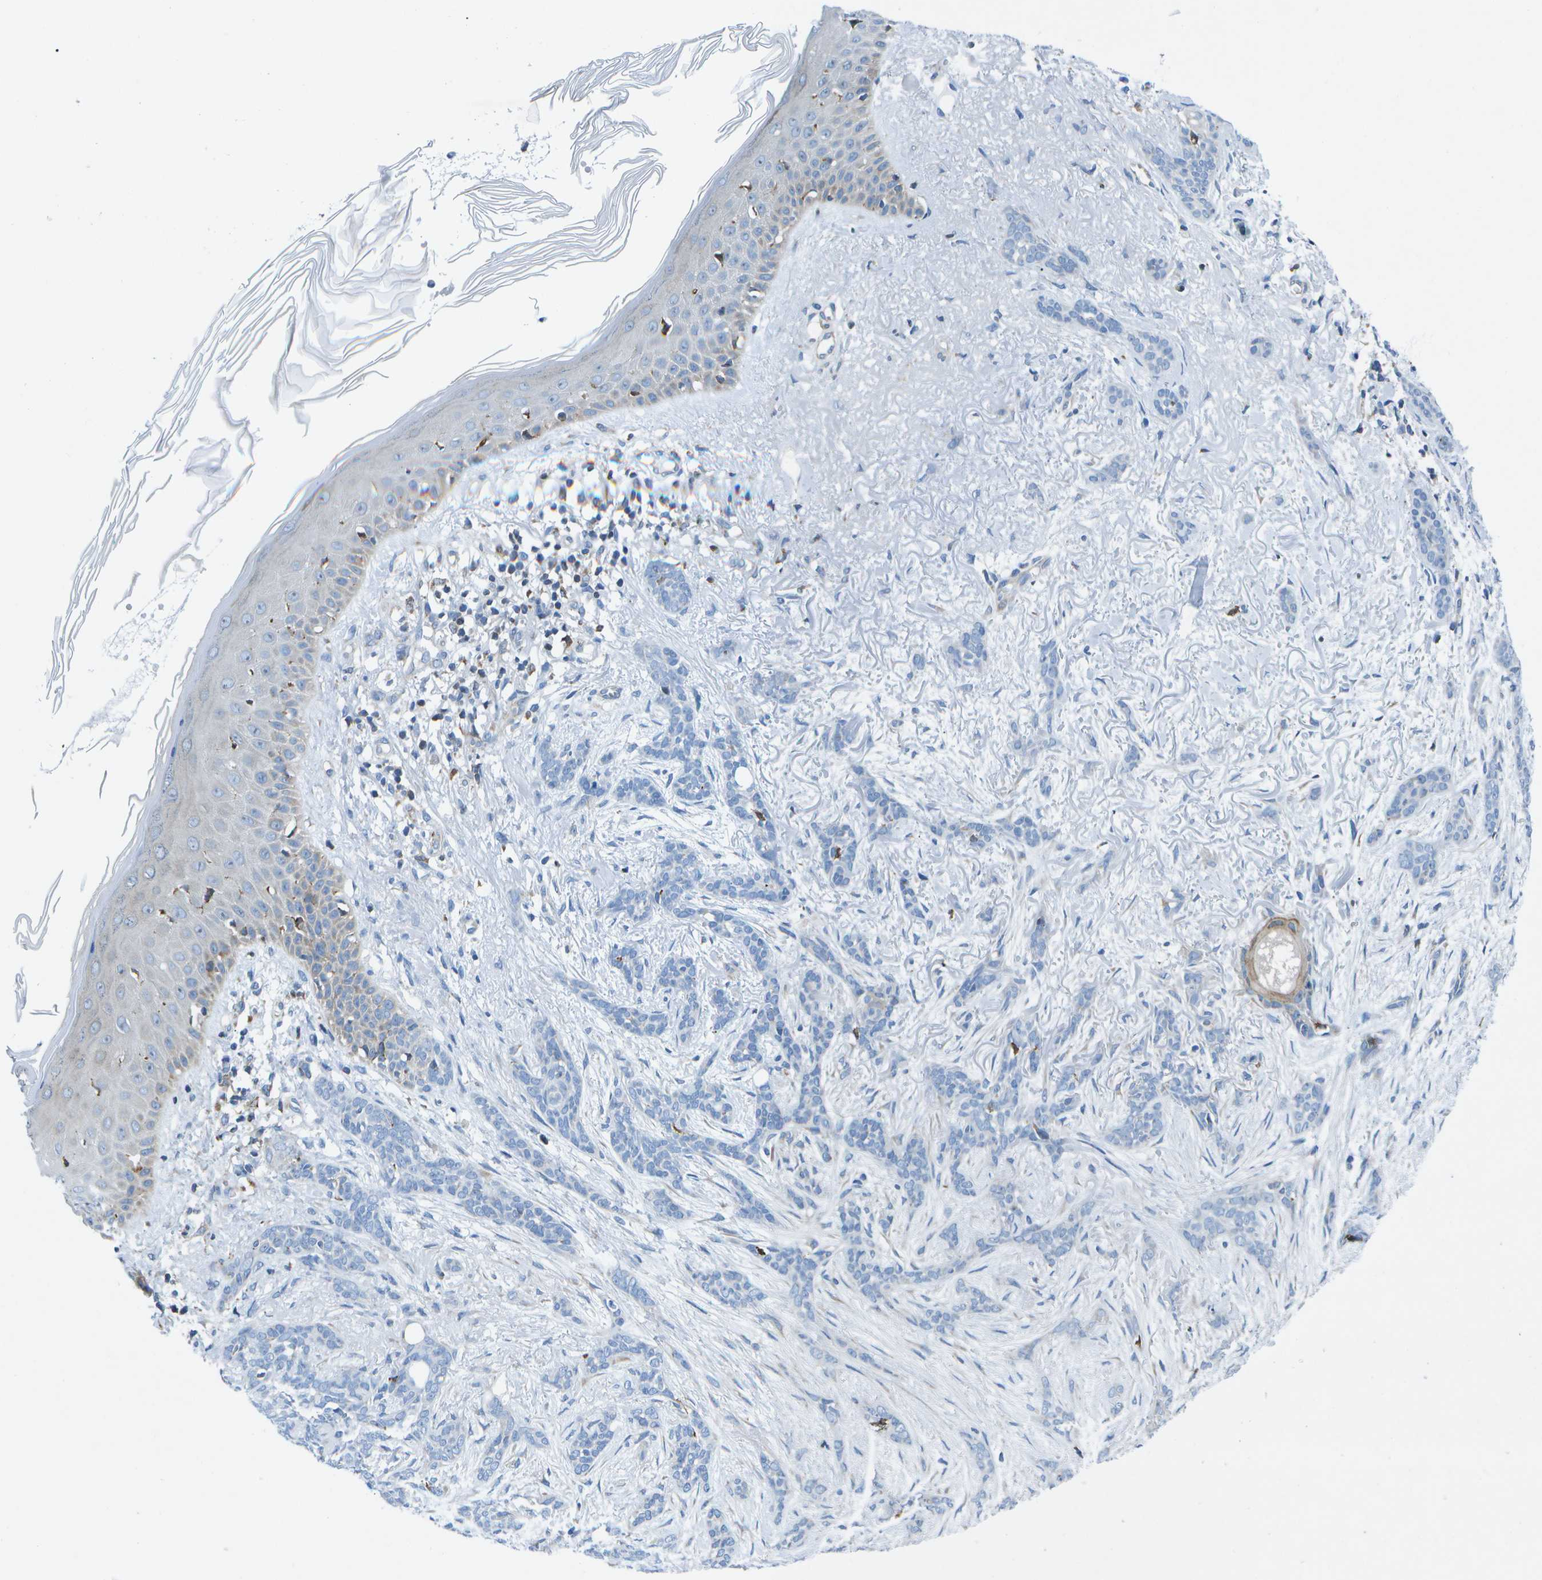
{"staining": {"intensity": "negative", "quantity": "none", "location": "none"}, "tissue": "skin cancer", "cell_type": "Tumor cells", "image_type": "cancer", "snomed": [{"axis": "morphology", "description": "Basal cell carcinoma"}, {"axis": "morphology", "description": "Adnexal tumor, benign"}, {"axis": "topography", "description": "Skin"}], "caption": "Immunohistochemistry of benign adnexal tumor (skin) demonstrates no staining in tumor cells. Brightfield microscopy of IHC stained with DAB (3,3'-diaminobenzidine) (brown) and hematoxylin (blue), captured at high magnification.", "gene": "GDF5", "patient": {"sex": "female", "age": 42}}